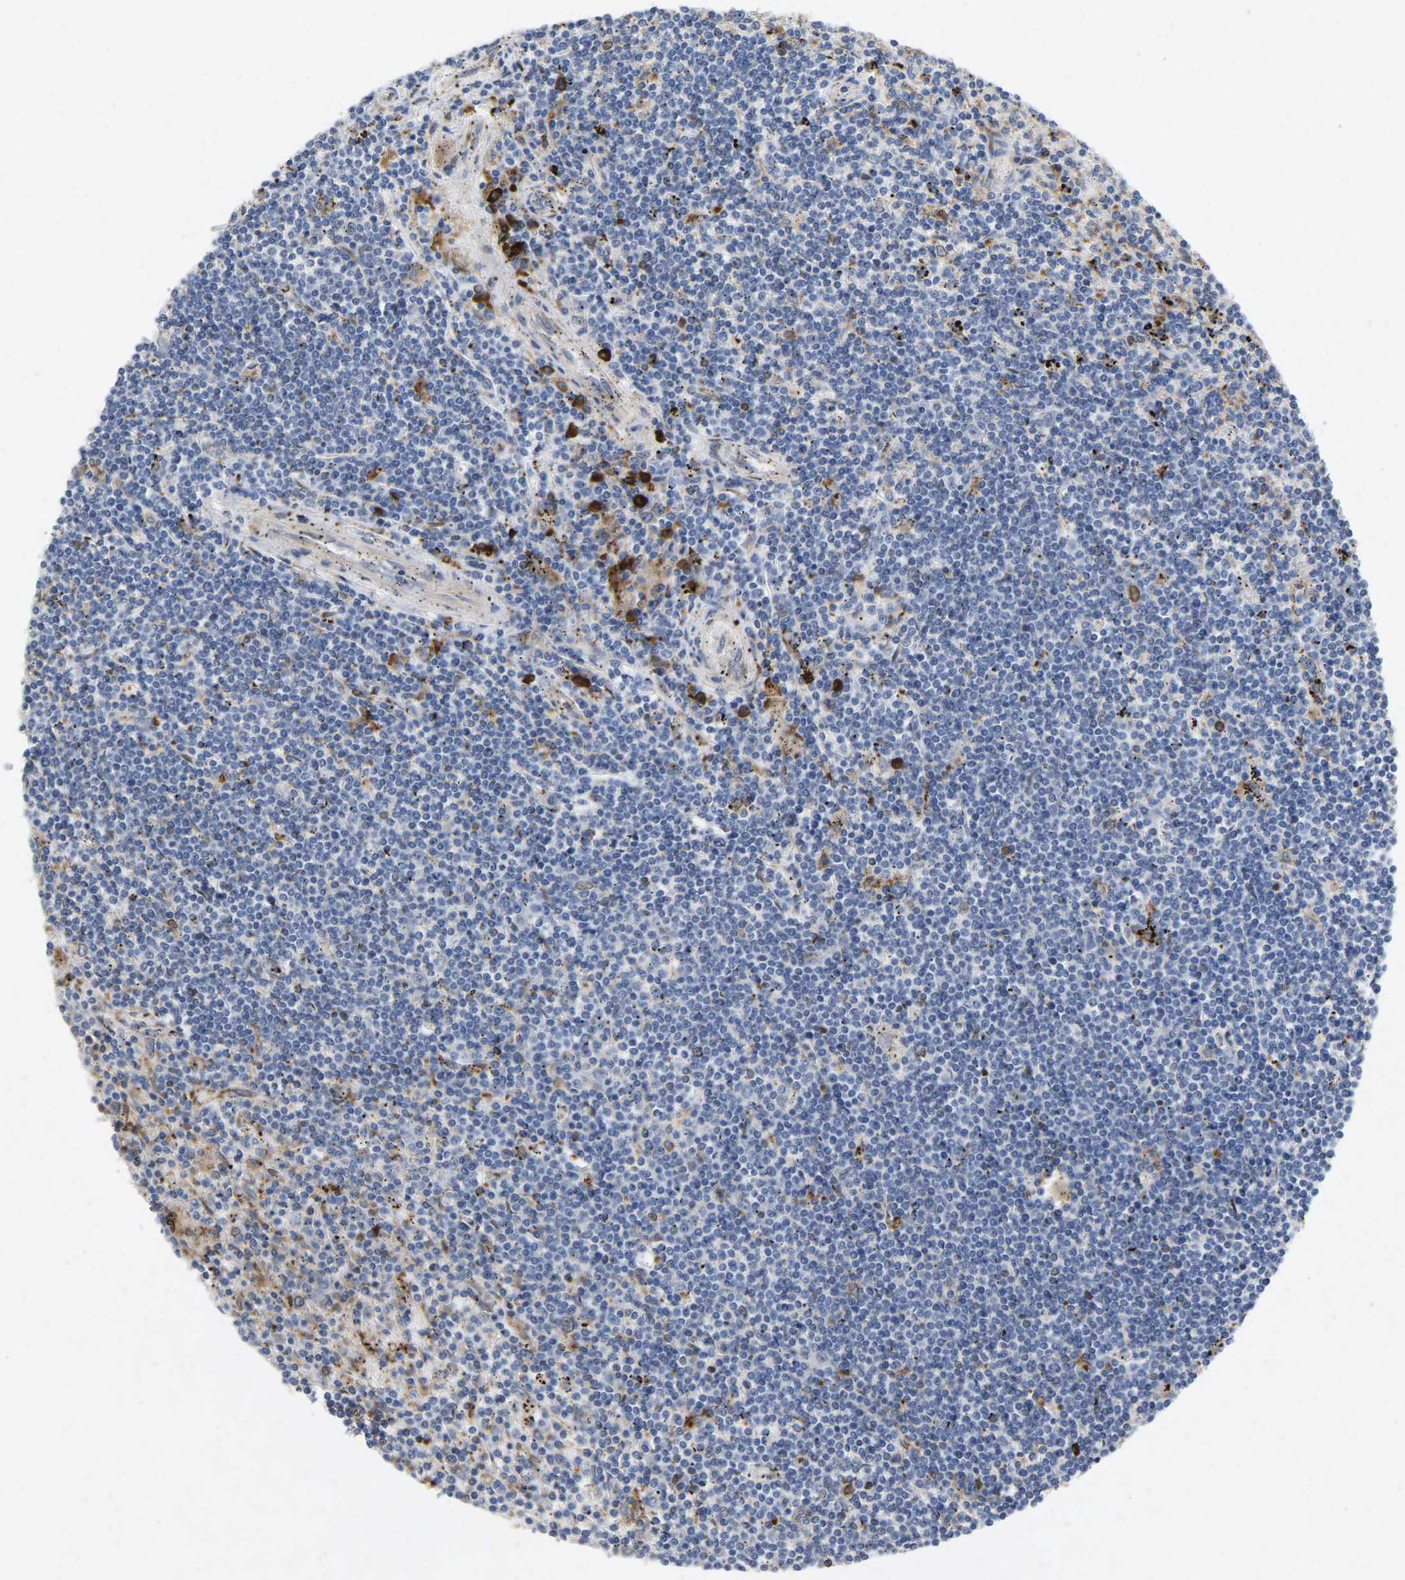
{"staining": {"intensity": "negative", "quantity": "none", "location": "none"}, "tissue": "lymphoma", "cell_type": "Tumor cells", "image_type": "cancer", "snomed": [{"axis": "morphology", "description": "Malignant lymphoma, non-Hodgkin's type, Low grade"}, {"axis": "topography", "description": "Spleen"}], "caption": "Immunohistochemistry (IHC) photomicrograph of human low-grade malignant lymphoma, non-Hodgkin's type stained for a protein (brown), which reveals no staining in tumor cells.", "gene": "RHEB", "patient": {"sex": "male", "age": 76}}